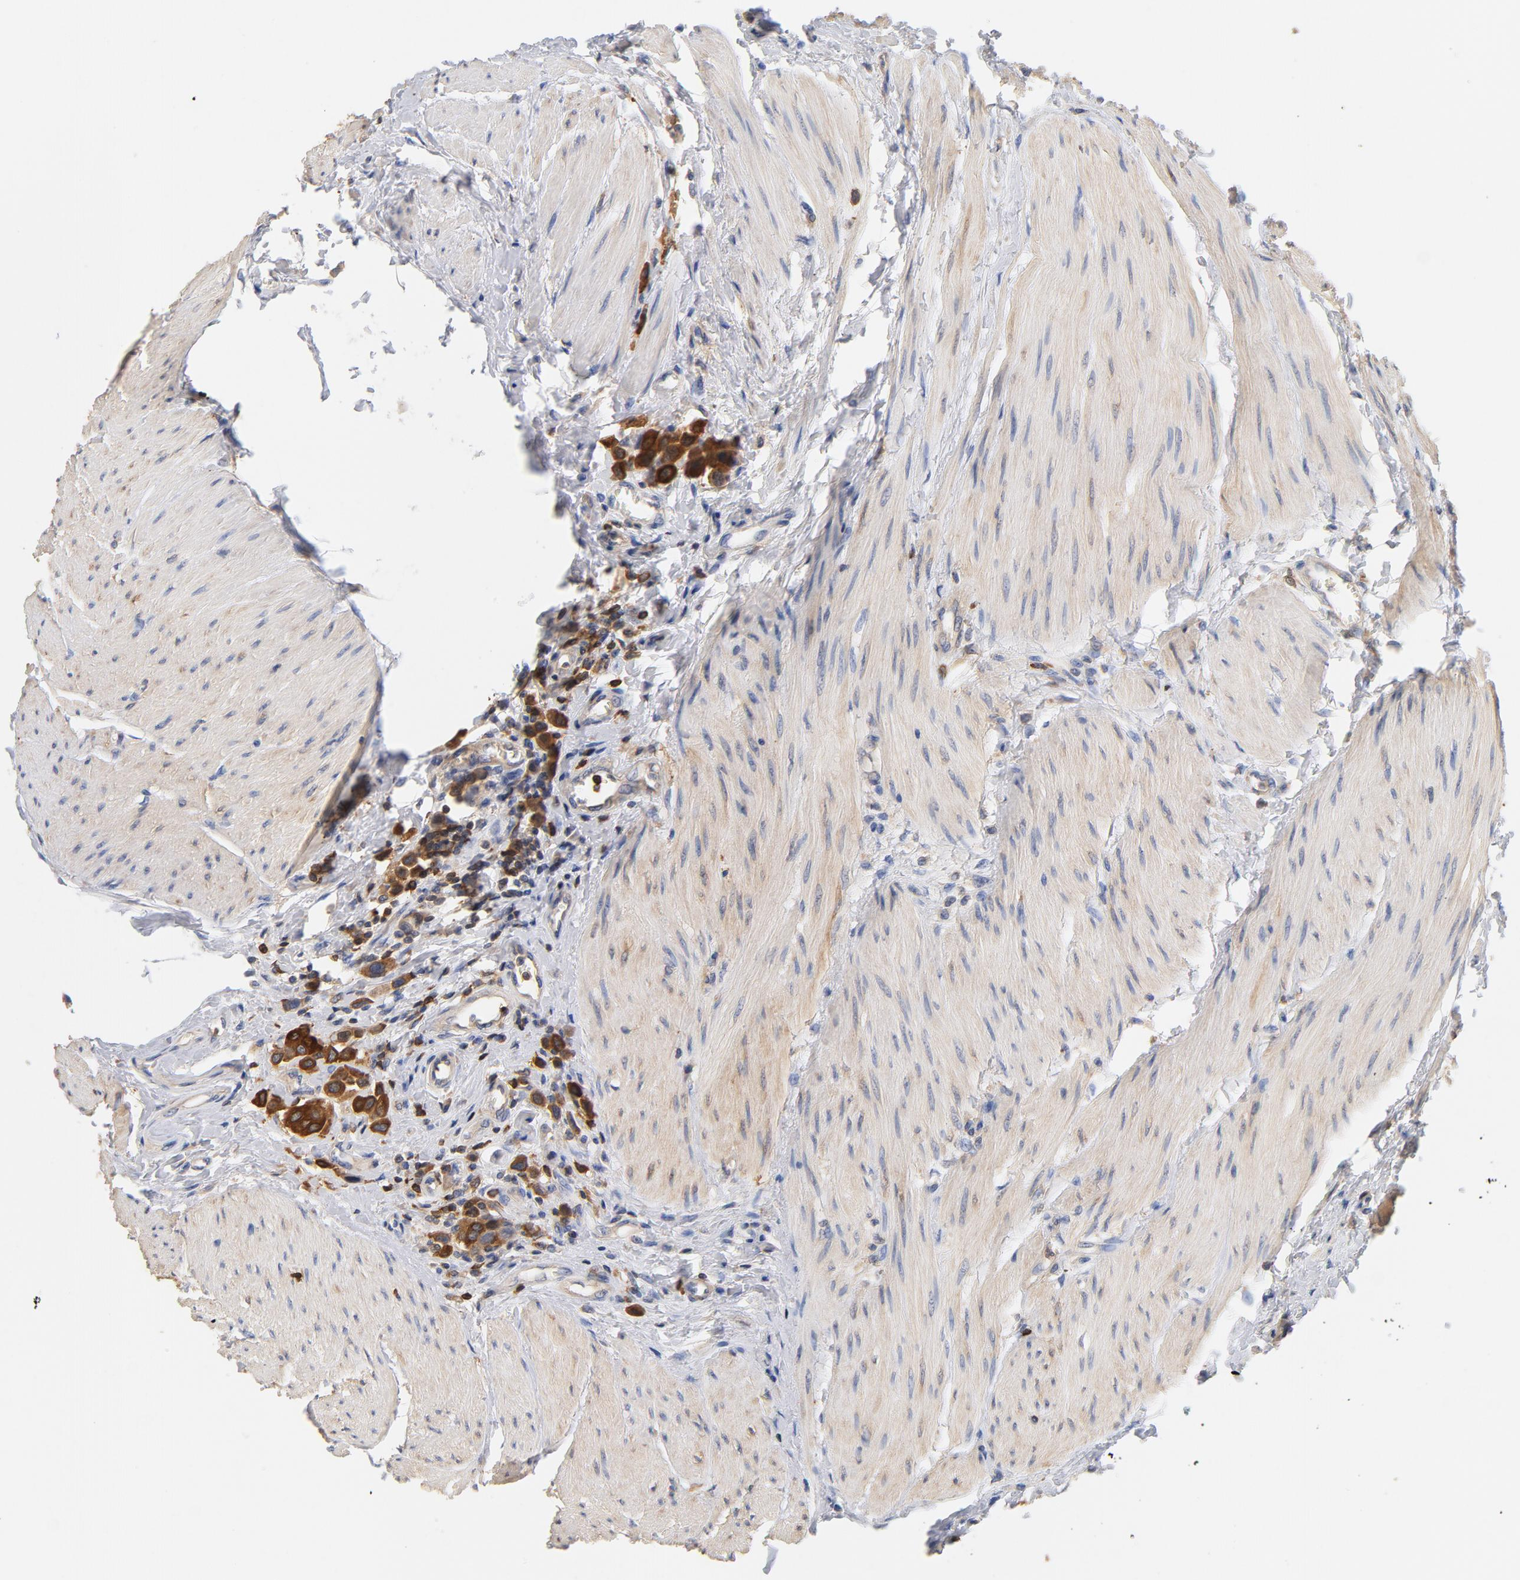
{"staining": {"intensity": "strong", "quantity": ">75%", "location": "cytoplasmic/membranous"}, "tissue": "urothelial cancer", "cell_type": "Tumor cells", "image_type": "cancer", "snomed": [{"axis": "morphology", "description": "Urothelial carcinoma, High grade"}, {"axis": "topography", "description": "Urinary bladder"}], "caption": "Human urothelial carcinoma (high-grade) stained with a brown dye reveals strong cytoplasmic/membranous positive expression in approximately >75% of tumor cells.", "gene": "EZR", "patient": {"sex": "male", "age": 50}}